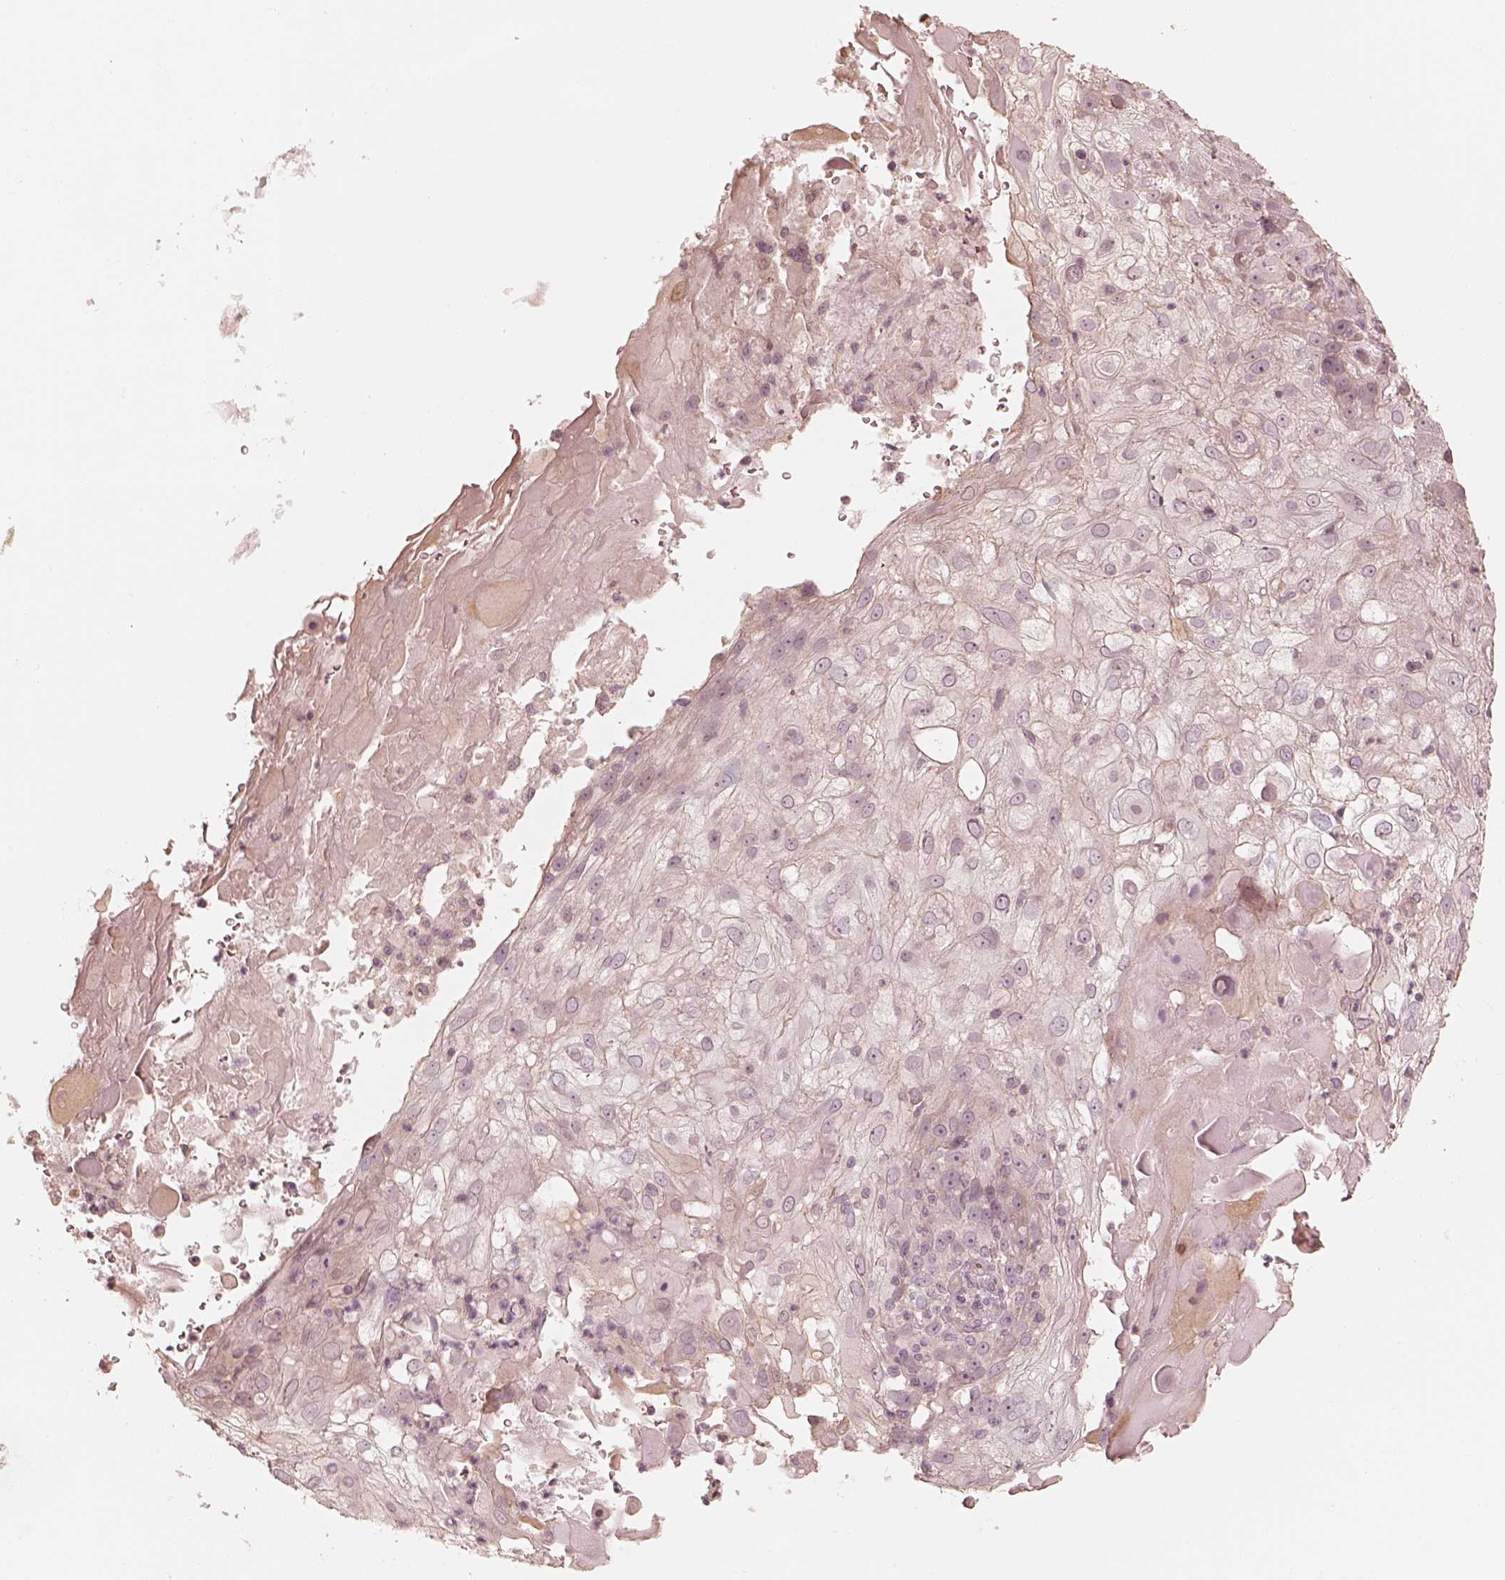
{"staining": {"intensity": "negative", "quantity": "none", "location": "none"}, "tissue": "skin cancer", "cell_type": "Tumor cells", "image_type": "cancer", "snomed": [{"axis": "morphology", "description": "Normal tissue, NOS"}, {"axis": "morphology", "description": "Squamous cell carcinoma, NOS"}, {"axis": "topography", "description": "Skin"}], "caption": "DAB immunohistochemical staining of human squamous cell carcinoma (skin) reveals no significant expression in tumor cells. The staining was performed using DAB to visualize the protein expression in brown, while the nuclei were stained in blue with hematoxylin (Magnification: 20x).", "gene": "KIF5C", "patient": {"sex": "female", "age": 83}}